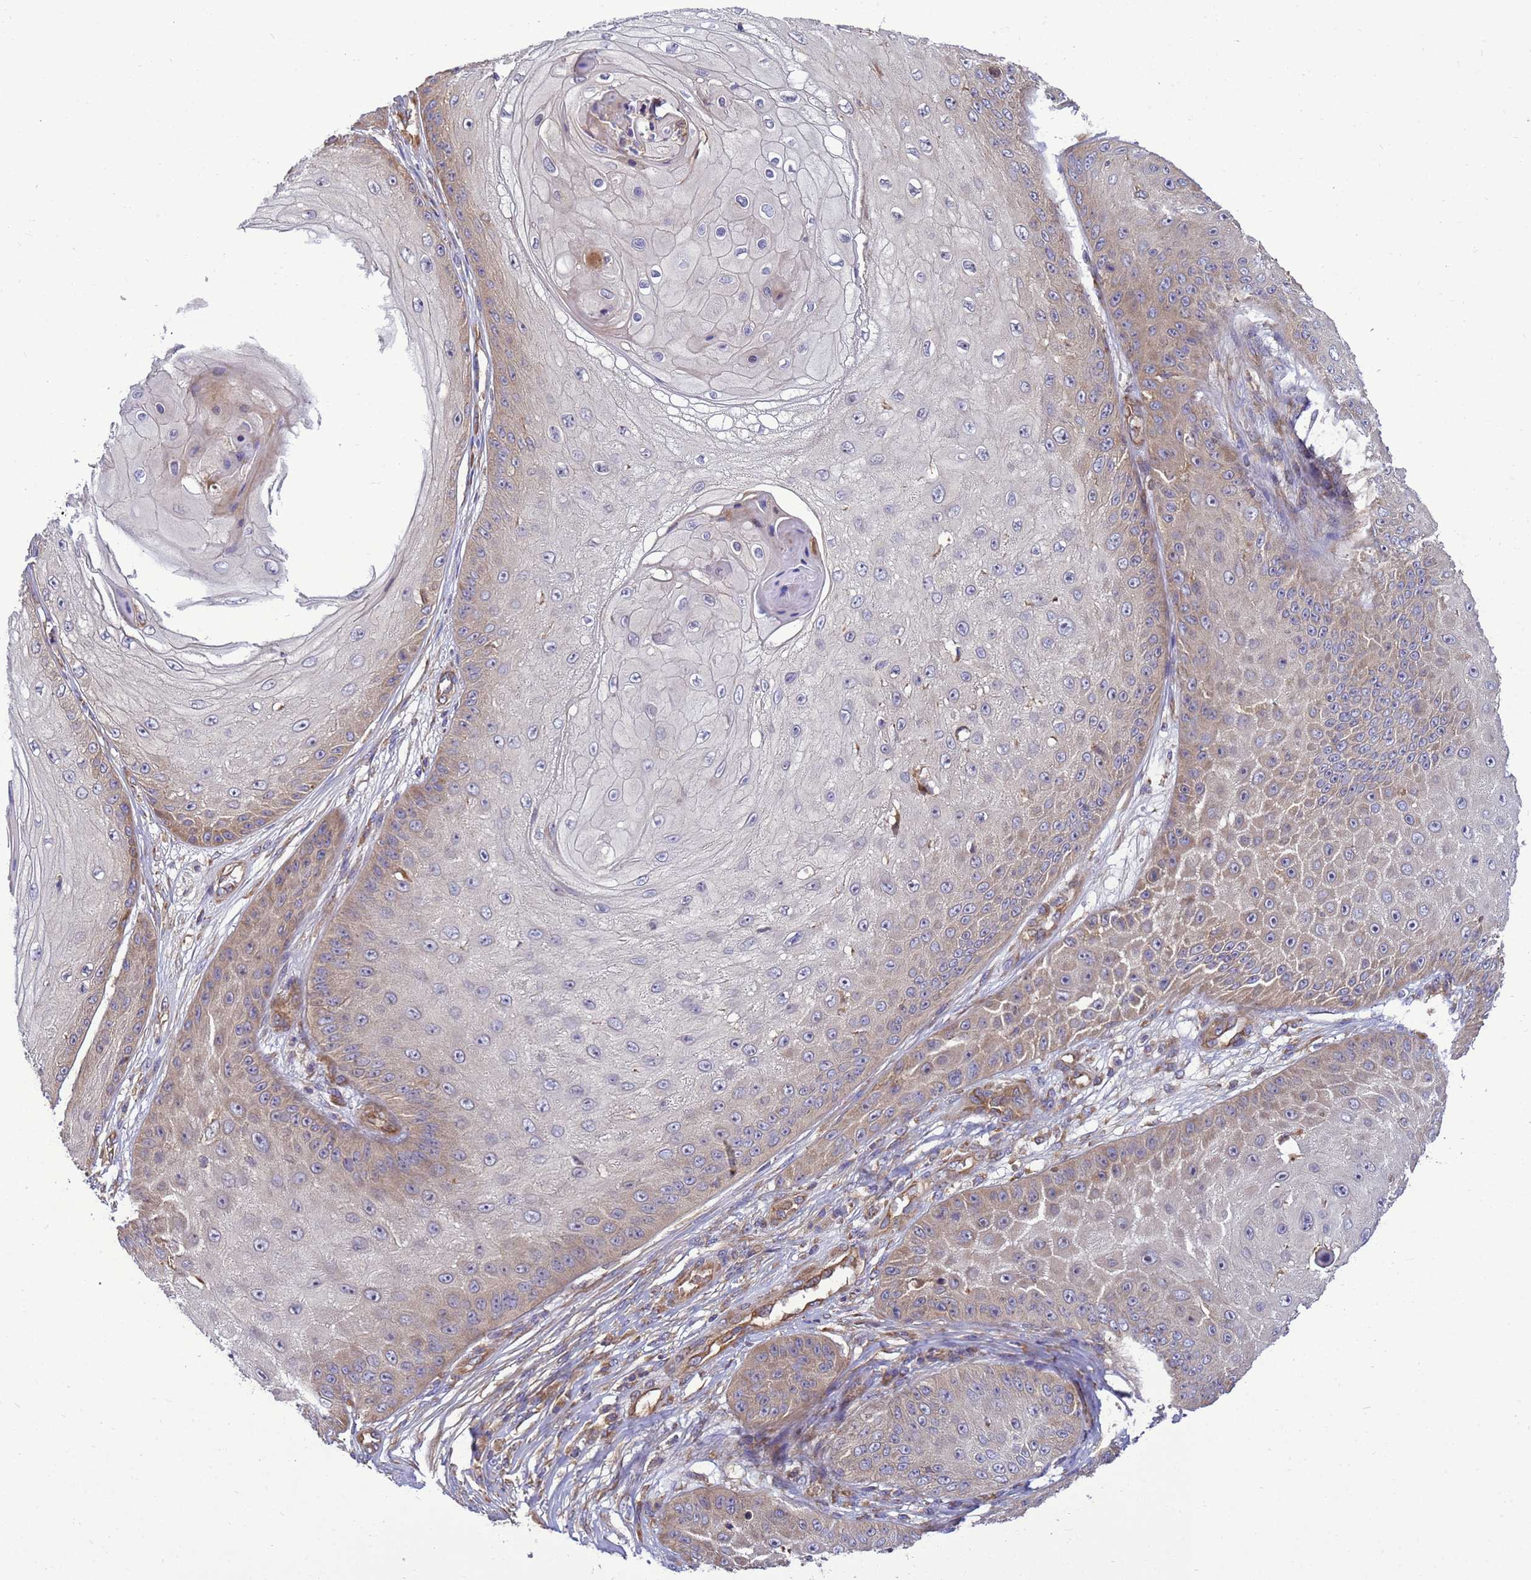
{"staining": {"intensity": "moderate", "quantity": "25%-75%", "location": "cytoplasmic/membranous"}, "tissue": "skin cancer", "cell_type": "Tumor cells", "image_type": "cancer", "snomed": [{"axis": "morphology", "description": "Squamous cell carcinoma, NOS"}, {"axis": "topography", "description": "Skin"}], "caption": "Skin cancer stained with DAB (3,3'-diaminobenzidine) immunohistochemistry reveals medium levels of moderate cytoplasmic/membranous positivity in approximately 25%-75% of tumor cells.", "gene": "BECN1", "patient": {"sex": "male", "age": 70}}